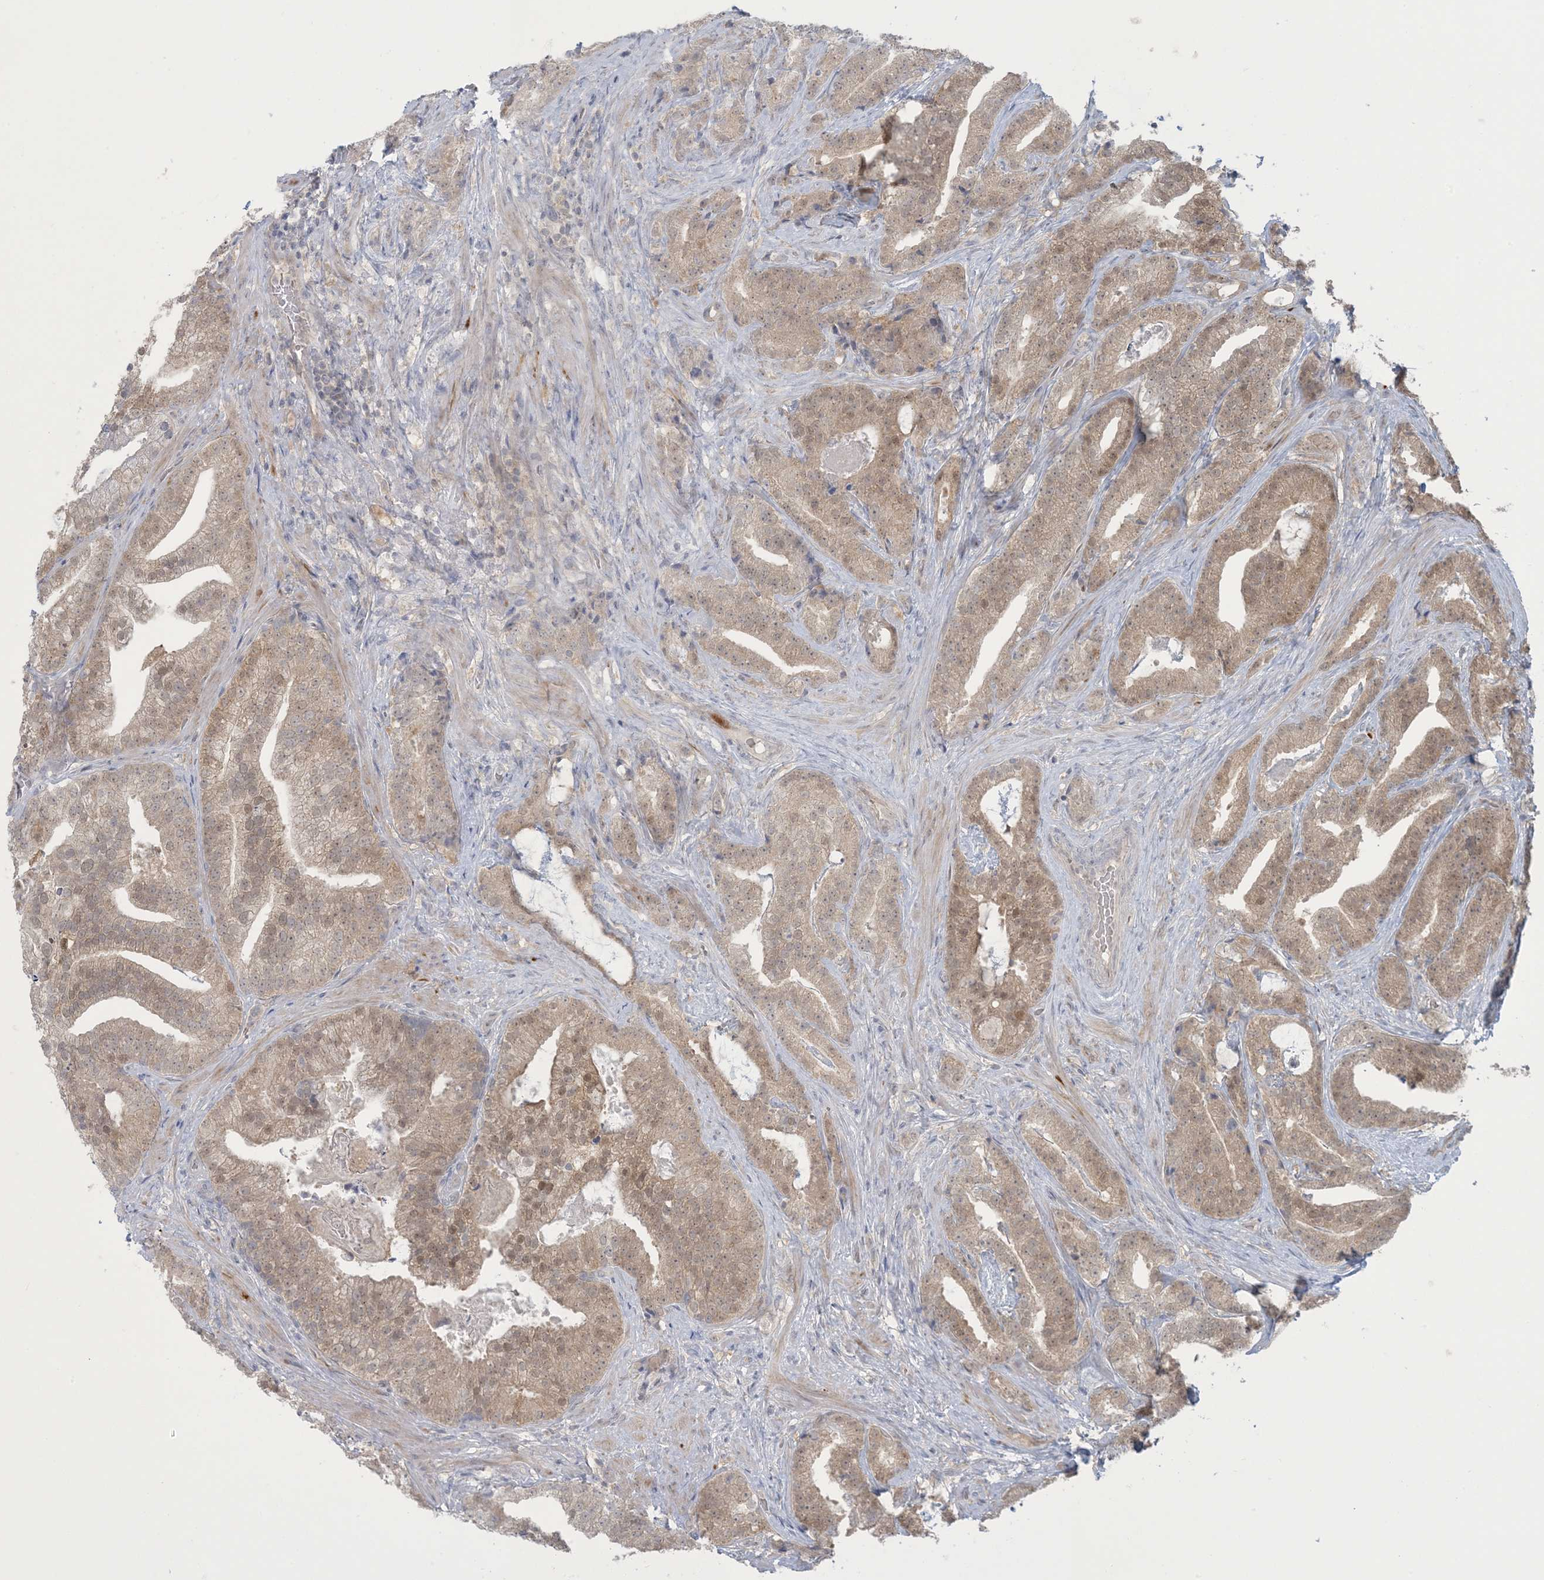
{"staining": {"intensity": "weak", "quantity": ">75%", "location": "cytoplasmic/membranous,nuclear"}, "tissue": "prostate cancer", "cell_type": "Tumor cells", "image_type": "cancer", "snomed": [{"axis": "morphology", "description": "Adenocarcinoma, Low grade"}, {"axis": "topography", "description": "Prostate"}], "caption": "This micrograph exhibits prostate cancer stained with immunohistochemistry to label a protein in brown. The cytoplasmic/membranous and nuclear of tumor cells show weak positivity for the protein. Nuclei are counter-stained blue.", "gene": "NRBP2", "patient": {"sex": "male", "age": 67}}